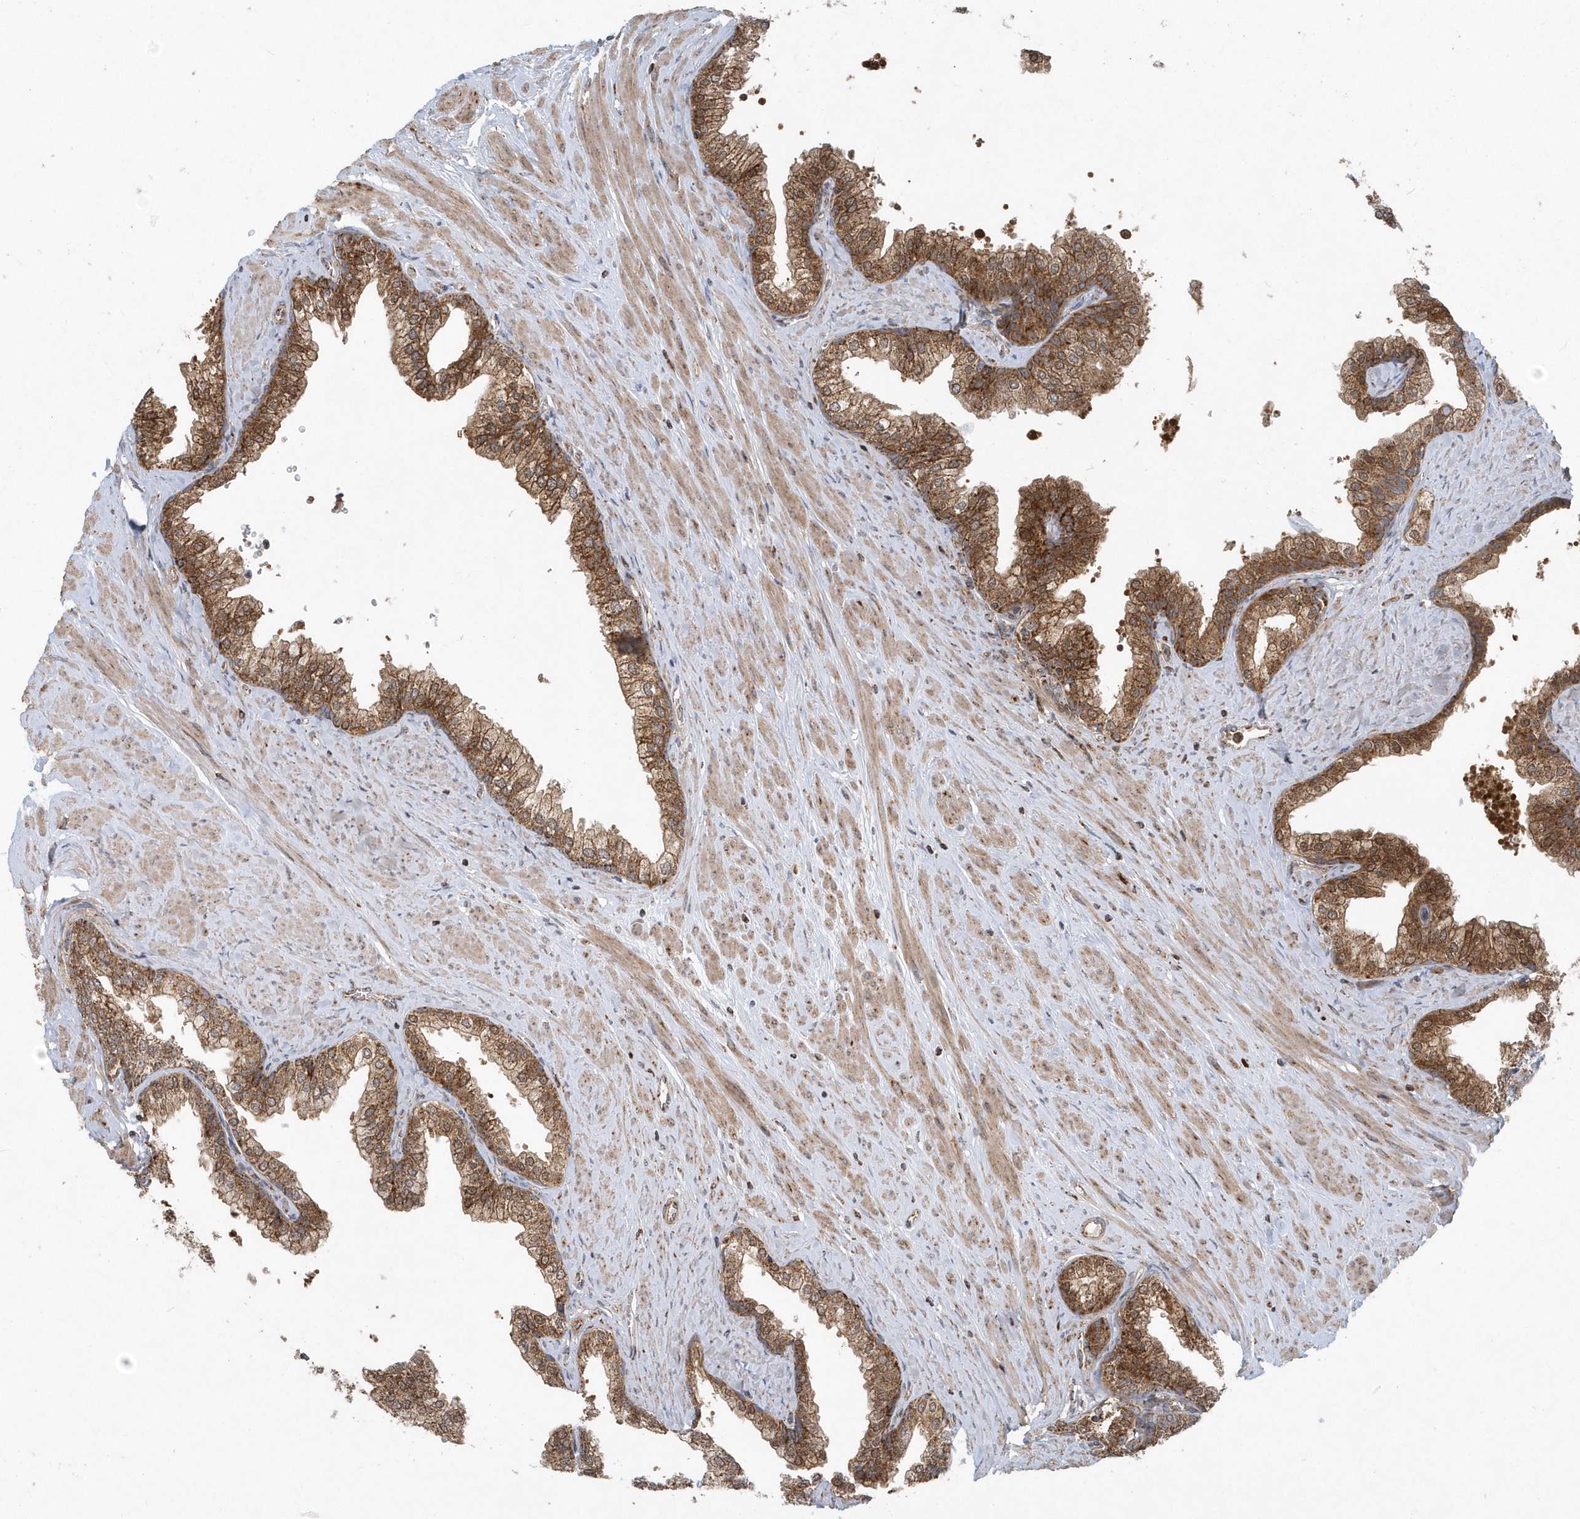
{"staining": {"intensity": "moderate", "quantity": ">75%", "location": "cytoplasmic/membranous"}, "tissue": "prostate", "cell_type": "Glandular cells", "image_type": "normal", "snomed": [{"axis": "morphology", "description": "Normal tissue, NOS"}, {"axis": "morphology", "description": "Urothelial carcinoma, Low grade"}, {"axis": "topography", "description": "Urinary bladder"}, {"axis": "topography", "description": "Prostate"}], "caption": "Immunohistochemistry (DAB) staining of unremarkable human prostate exhibits moderate cytoplasmic/membranous protein expression in about >75% of glandular cells. The staining was performed using DAB (3,3'-diaminobenzidine) to visualize the protein expression in brown, while the nuclei were stained in blue with hematoxylin (Magnification: 20x).", "gene": "PPP1R7", "patient": {"sex": "male", "age": 60}}